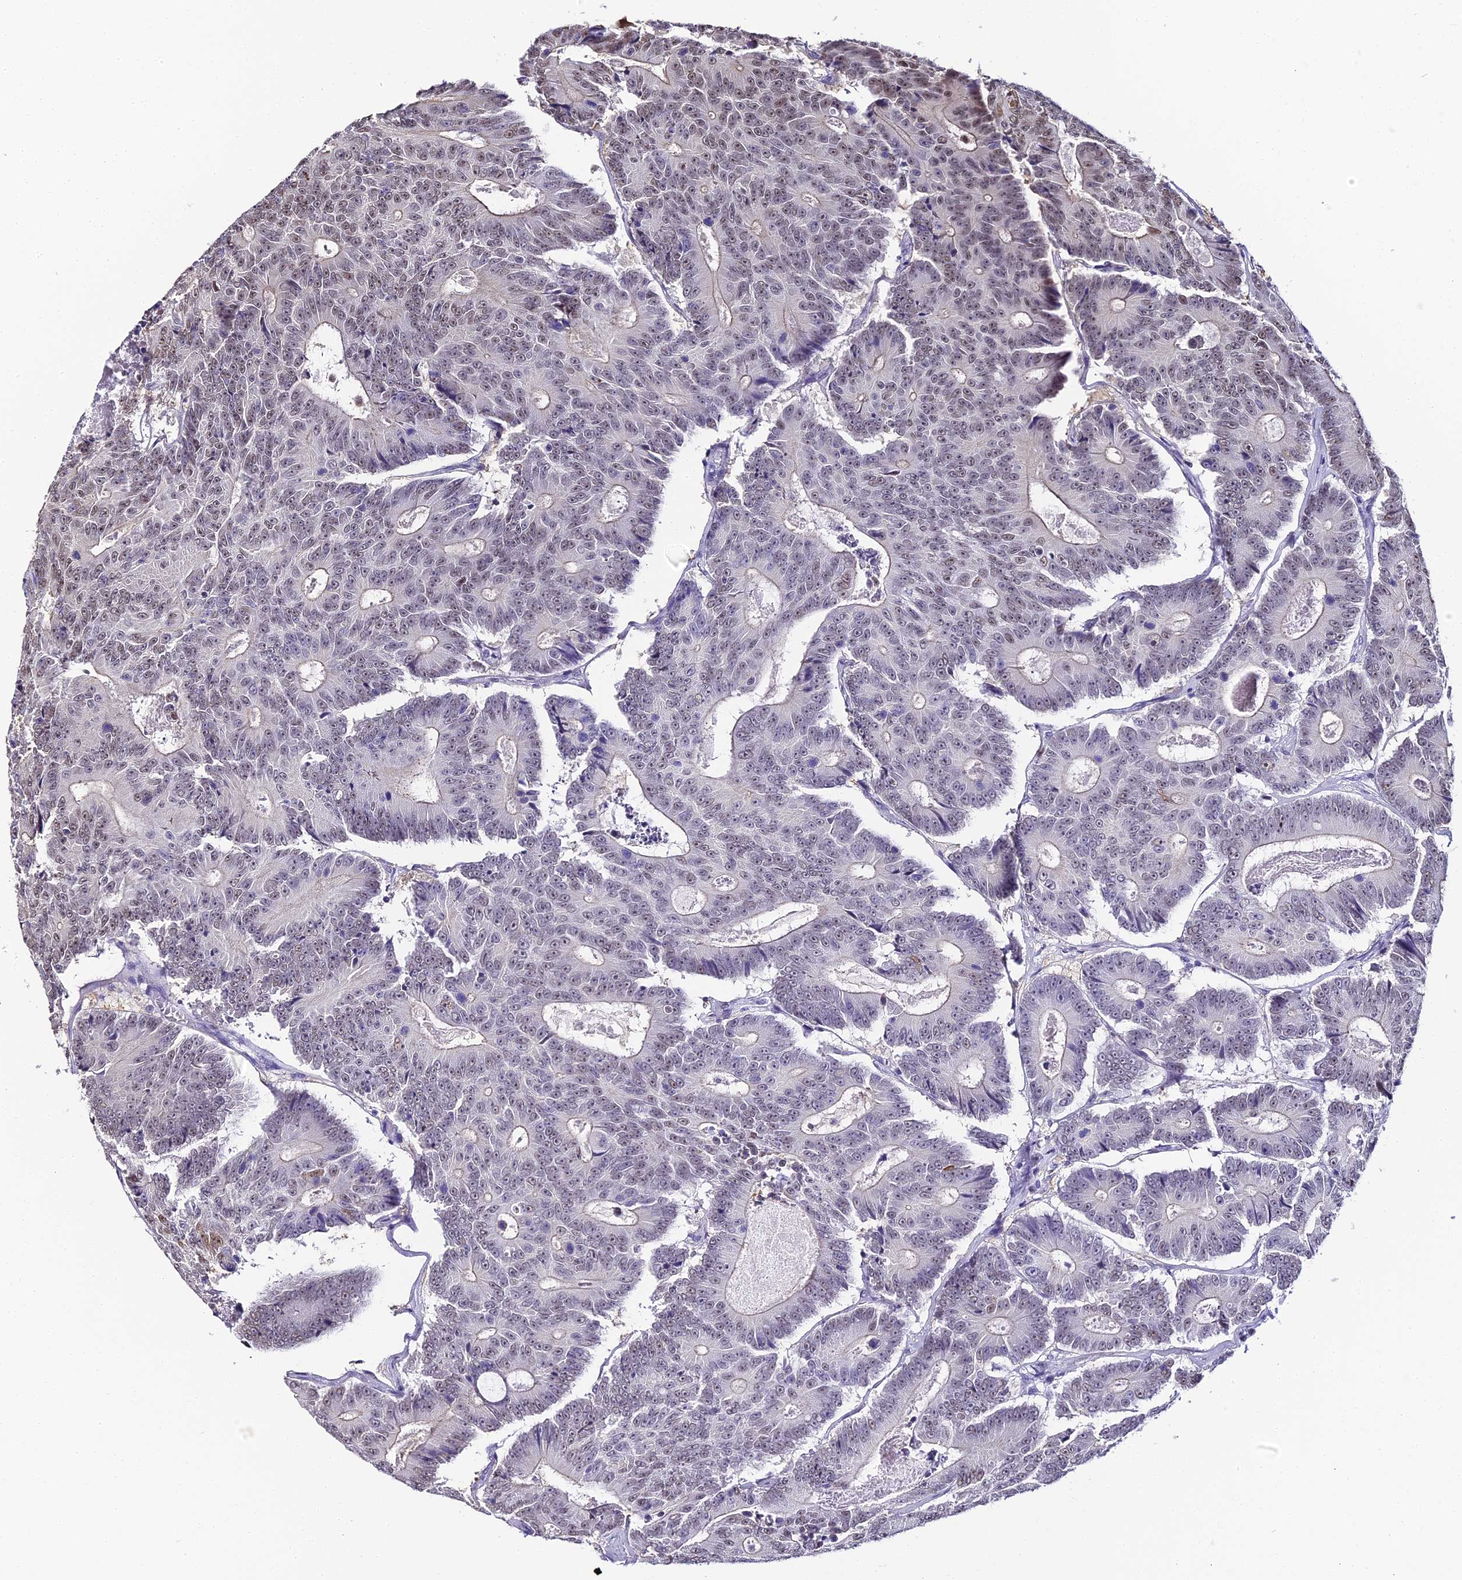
{"staining": {"intensity": "weak", "quantity": "25%-75%", "location": "nuclear"}, "tissue": "colorectal cancer", "cell_type": "Tumor cells", "image_type": "cancer", "snomed": [{"axis": "morphology", "description": "Adenocarcinoma, NOS"}, {"axis": "topography", "description": "Colon"}], "caption": "Weak nuclear expression is seen in approximately 25%-75% of tumor cells in colorectal cancer.", "gene": "ABHD14A-ACY1", "patient": {"sex": "male", "age": 83}}